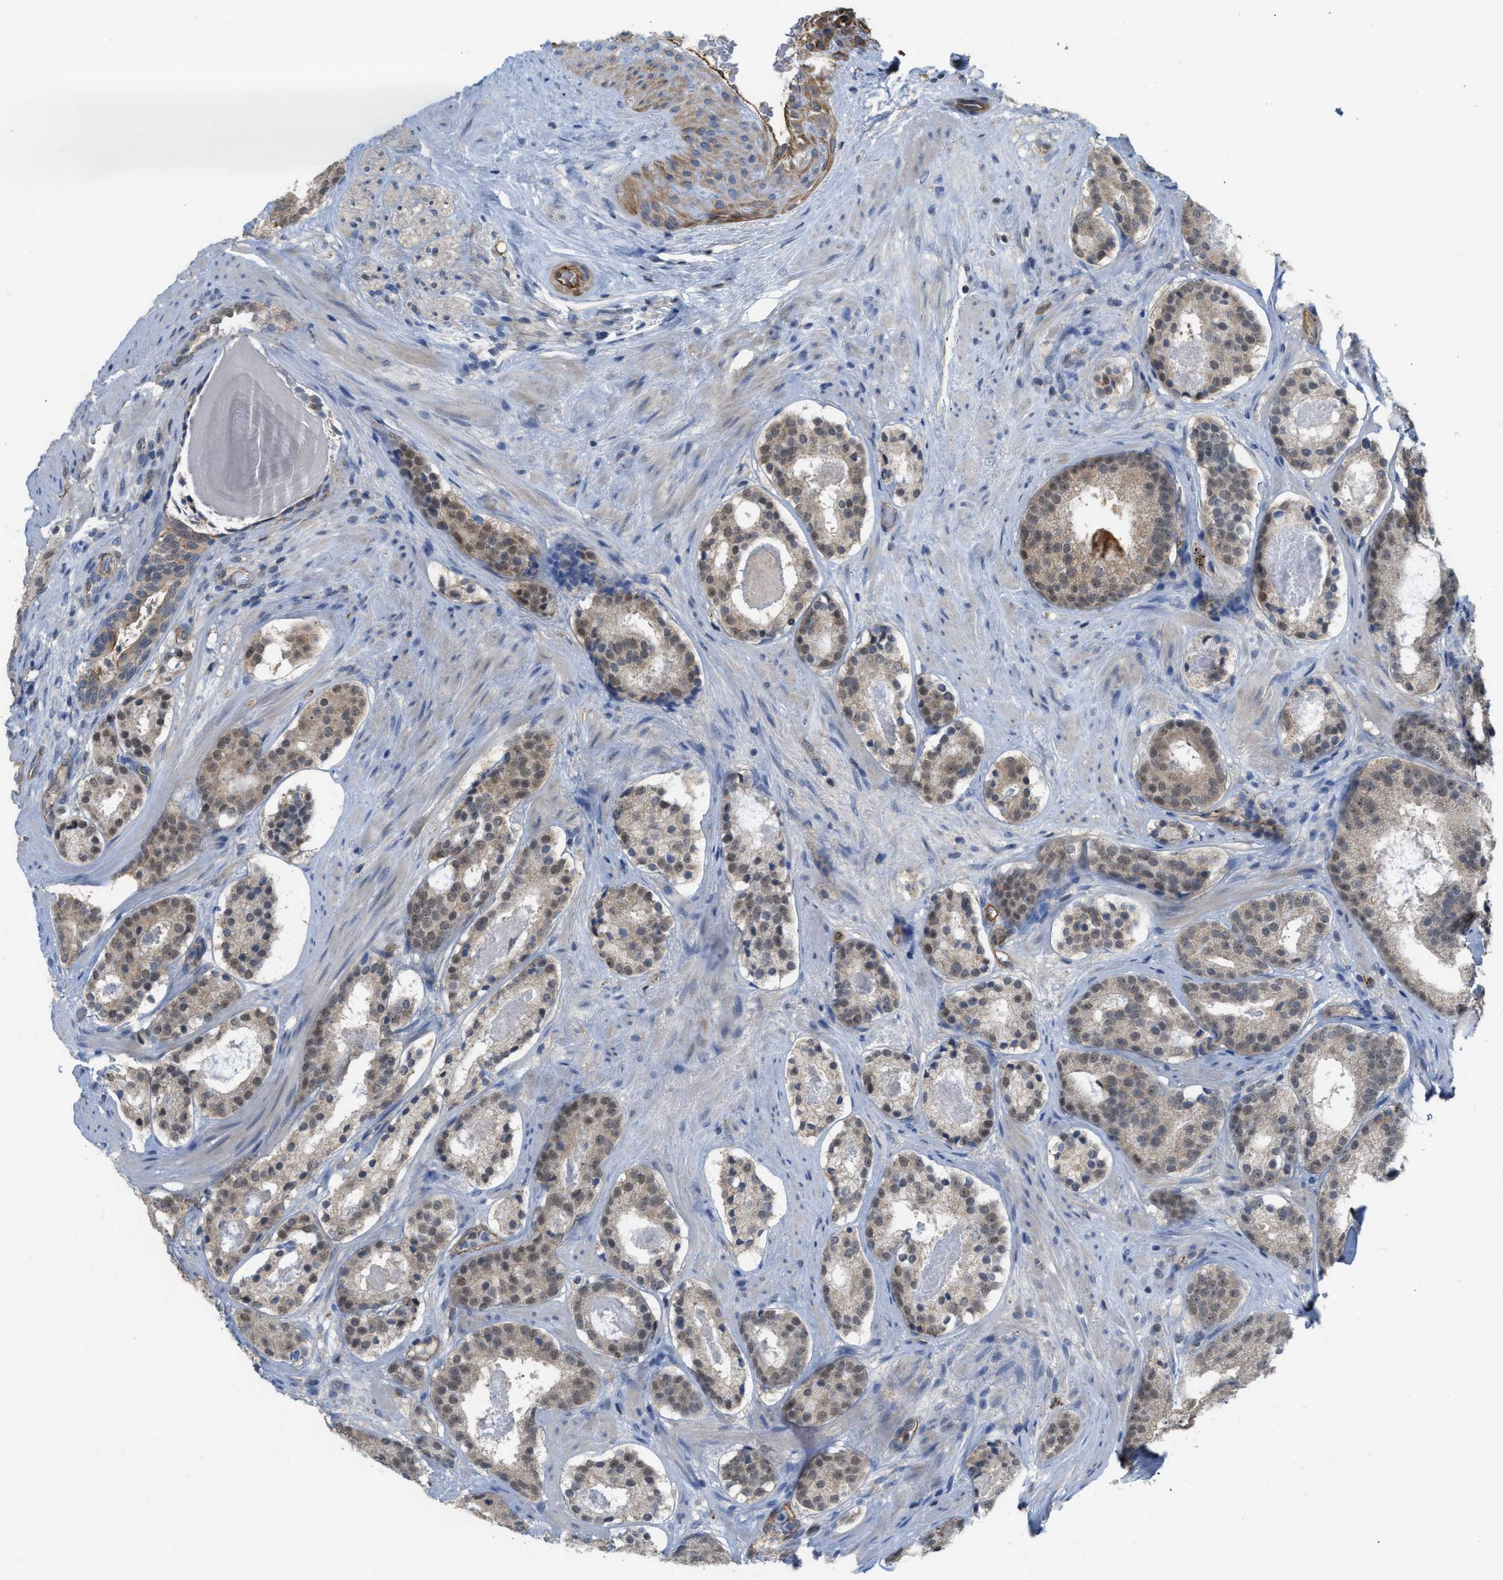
{"staining": {"intensity": "weak", "quantity": ">75%", "location": "cytoplasmic/membranous"}, "tissue": "prostate cancer", "cell_type": "Tumor cells", "image_type": "cancer", "snomed": [{"axis": "morphology", "description": "Adenocarcinoma, Low grade"}, {"axis": "topography", "description": "Prostate"}], "caption": "Brown immunohistochemical staining in low-grade adenocarcinoma (prostate) demonstrates weak cytoplasmic/membranous staining in about >75% of tumor cells. (DAB = brown stain, brightfield microscopy at high magnification).", "gene": "NAPEPLD", "patient": {"sex": "male", "age": 69}}